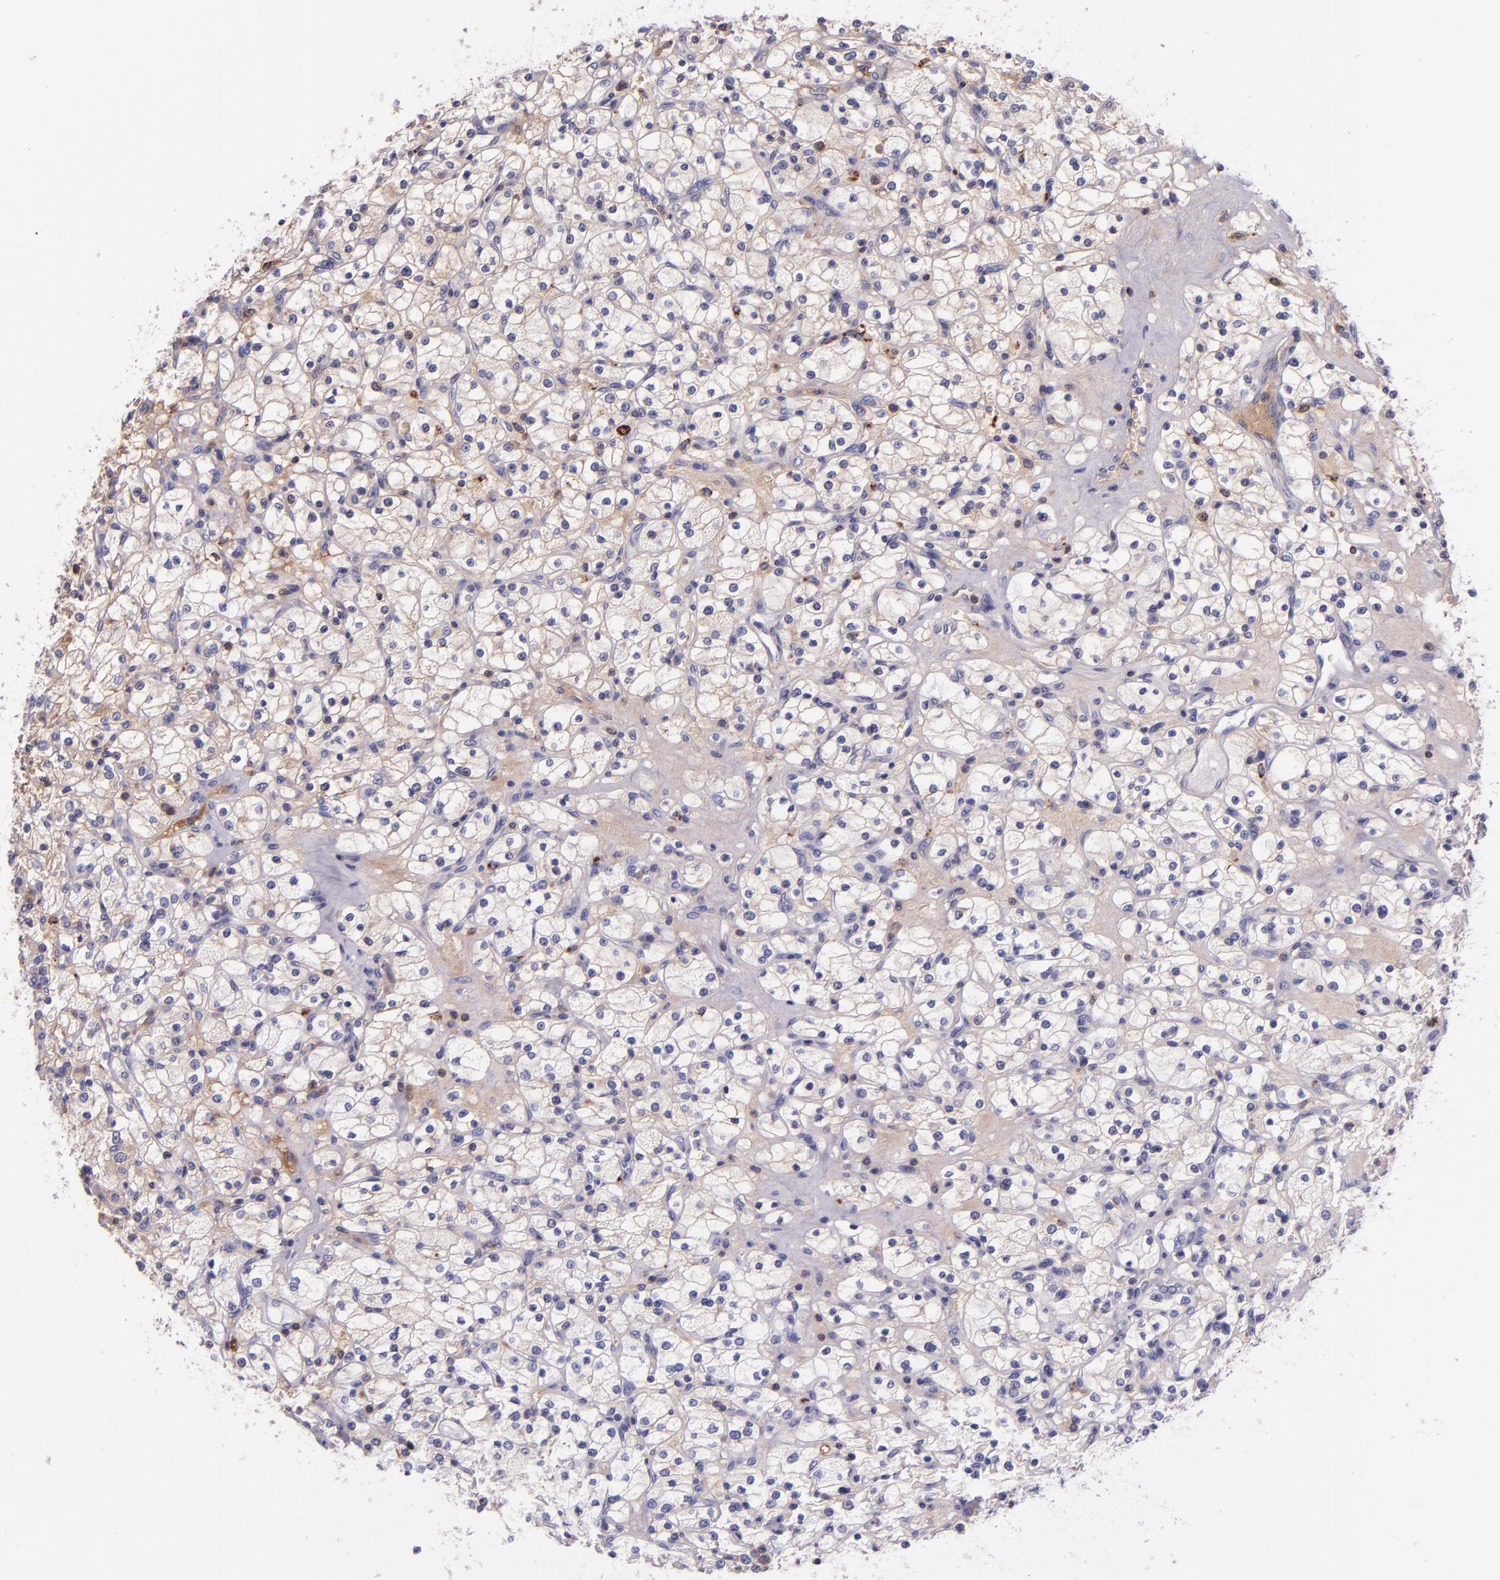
{"staining": {"intensity": "negative", "quantity": "none", "location": "none"}, "tissue": "renal cancer", "cell_type": "Tumor cells", "image_type": "cancer", "snomed": [{"axis": "morphology", "description": "Adenocarcinoma, NOS"}, {"axis": "topography", "description": "Kidney"}], "caption": "This is an IHC histopathology image of renal adenocarcinoma. There is no staining in tumor cells.", "gene": "KNG1", "patient": {"sex": "female", "age": 83}}